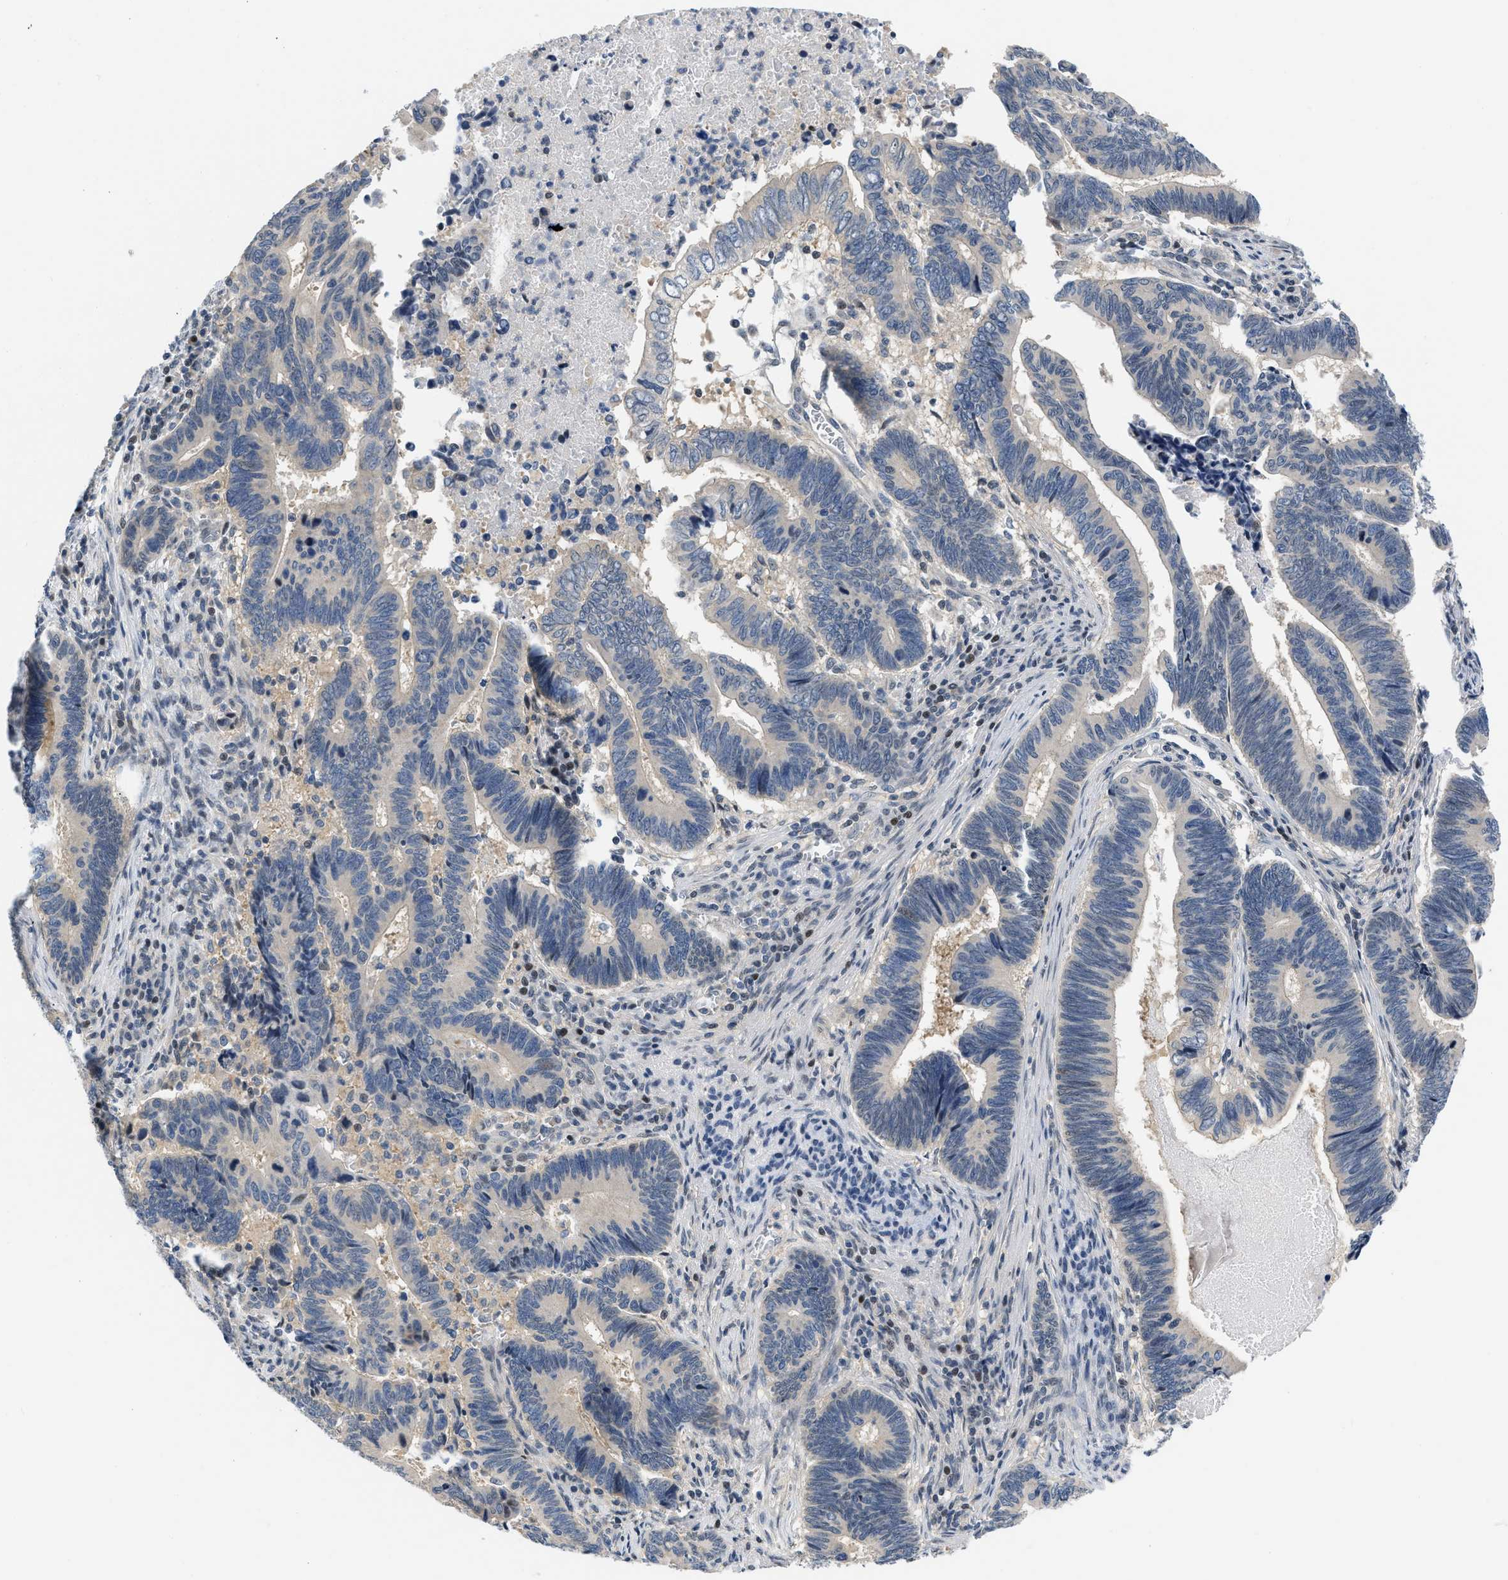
{"staining": {"intensity": "negative", "quantity": "none", "location": "none"}, "tissue": "pancreatic cancer", "cell_type": "Tumor cells", "image_type": "cancer", "snomed": [{"axis": "morphology", "description": "Adenocarcinoma, NOS"}, {"axis": "topography", "description": "Pancreas"}], "caption": "Histopathology image shows no significant protein positivity in tumor cells of adenocarcinoma (pancreatic). (DAB IHC visualized using brightfield microscopy, high magnification).", "gene": "OLIG3", "patient": {"sex": "female", "age": 70}}